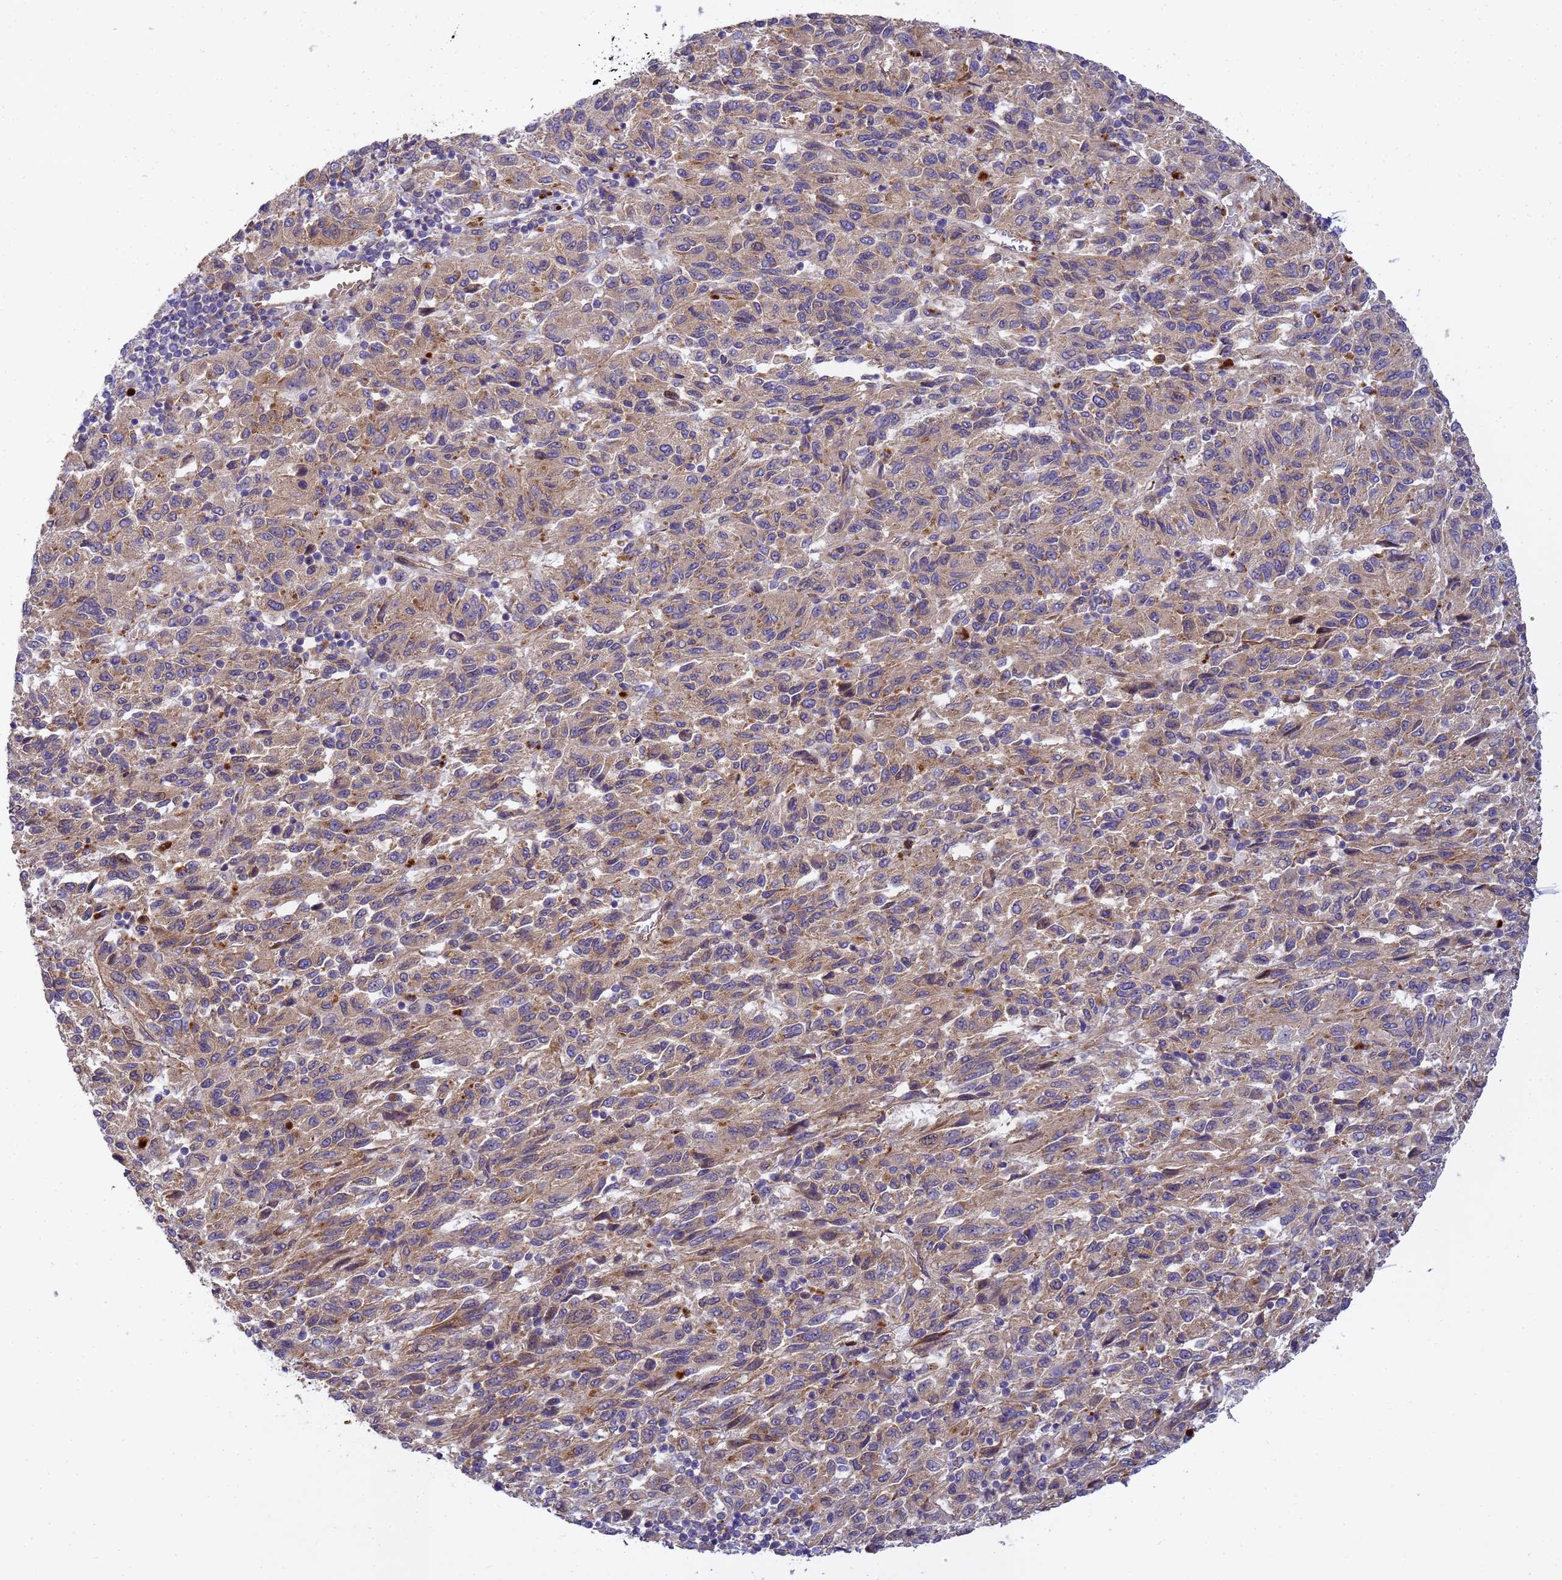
{"staining": {"intensity": "moderate", "quantity": "25%-75%", "location": "cytoplasmic/membranous"}, "tissue": "melanoma", "cell_type": "Tumor cells", "image_type": "cancer", "snomed": [{"axis": "morphology", "description": "Malignant melanoma, Metastatic site"}, {"axis": "topography", "description": "Lung"}], "caption": "Protein expression by immunohistochemistry reveals moderate cytoplasmic/membranous positivity in about 25%-75% of tumor cells in malignant melanoma (metastatic site).", "gene": "RALGAPA2", "patient": {"sex": "male", "age": 64}}